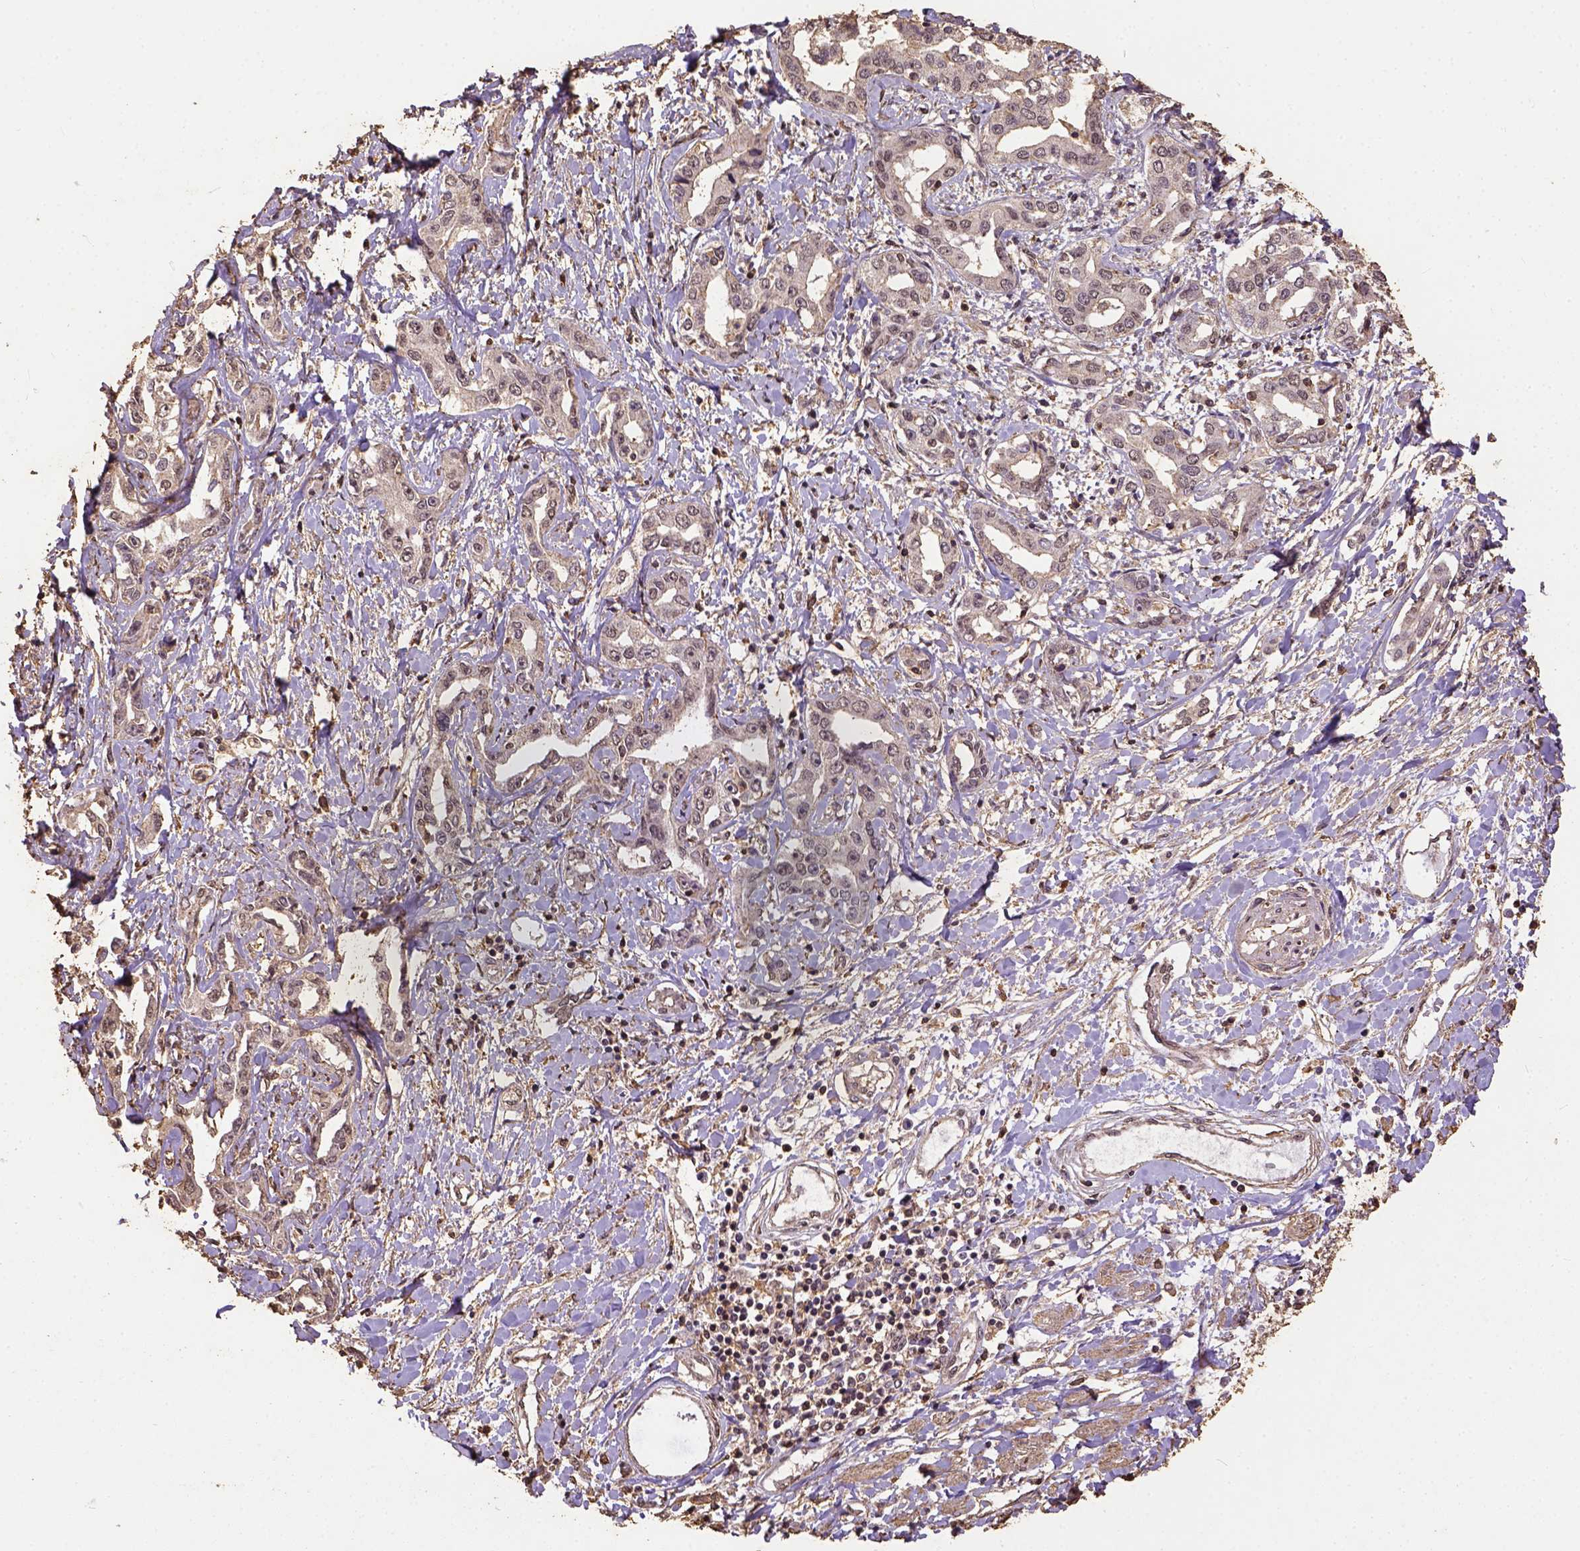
{"staining": {"intensity": "weak", "quantity": "25%-75%", "location": "nuclear"}, "tissue": "liver cancer", "cell_type": "Tumor cells", "image_type": "cancer", "snomed": [{"axis": "morphology", "description": "Cholangiocarcinoma"}, {"axis": "topography", "description": "Liver"}], "caption": "Tumor cells reveal low levels of weak nuclear expression in approximately 25%-75% of cells in cholangiocarcinoma (liver). The protein of interest is stained brown, and the nuclei are stained in blue (DAB (3,3'-diaminobenzidine) IHC with brightfield microscopy, high magnification).", "gene": "NACC1", "patient": {"sex": "male", "age": 59}}